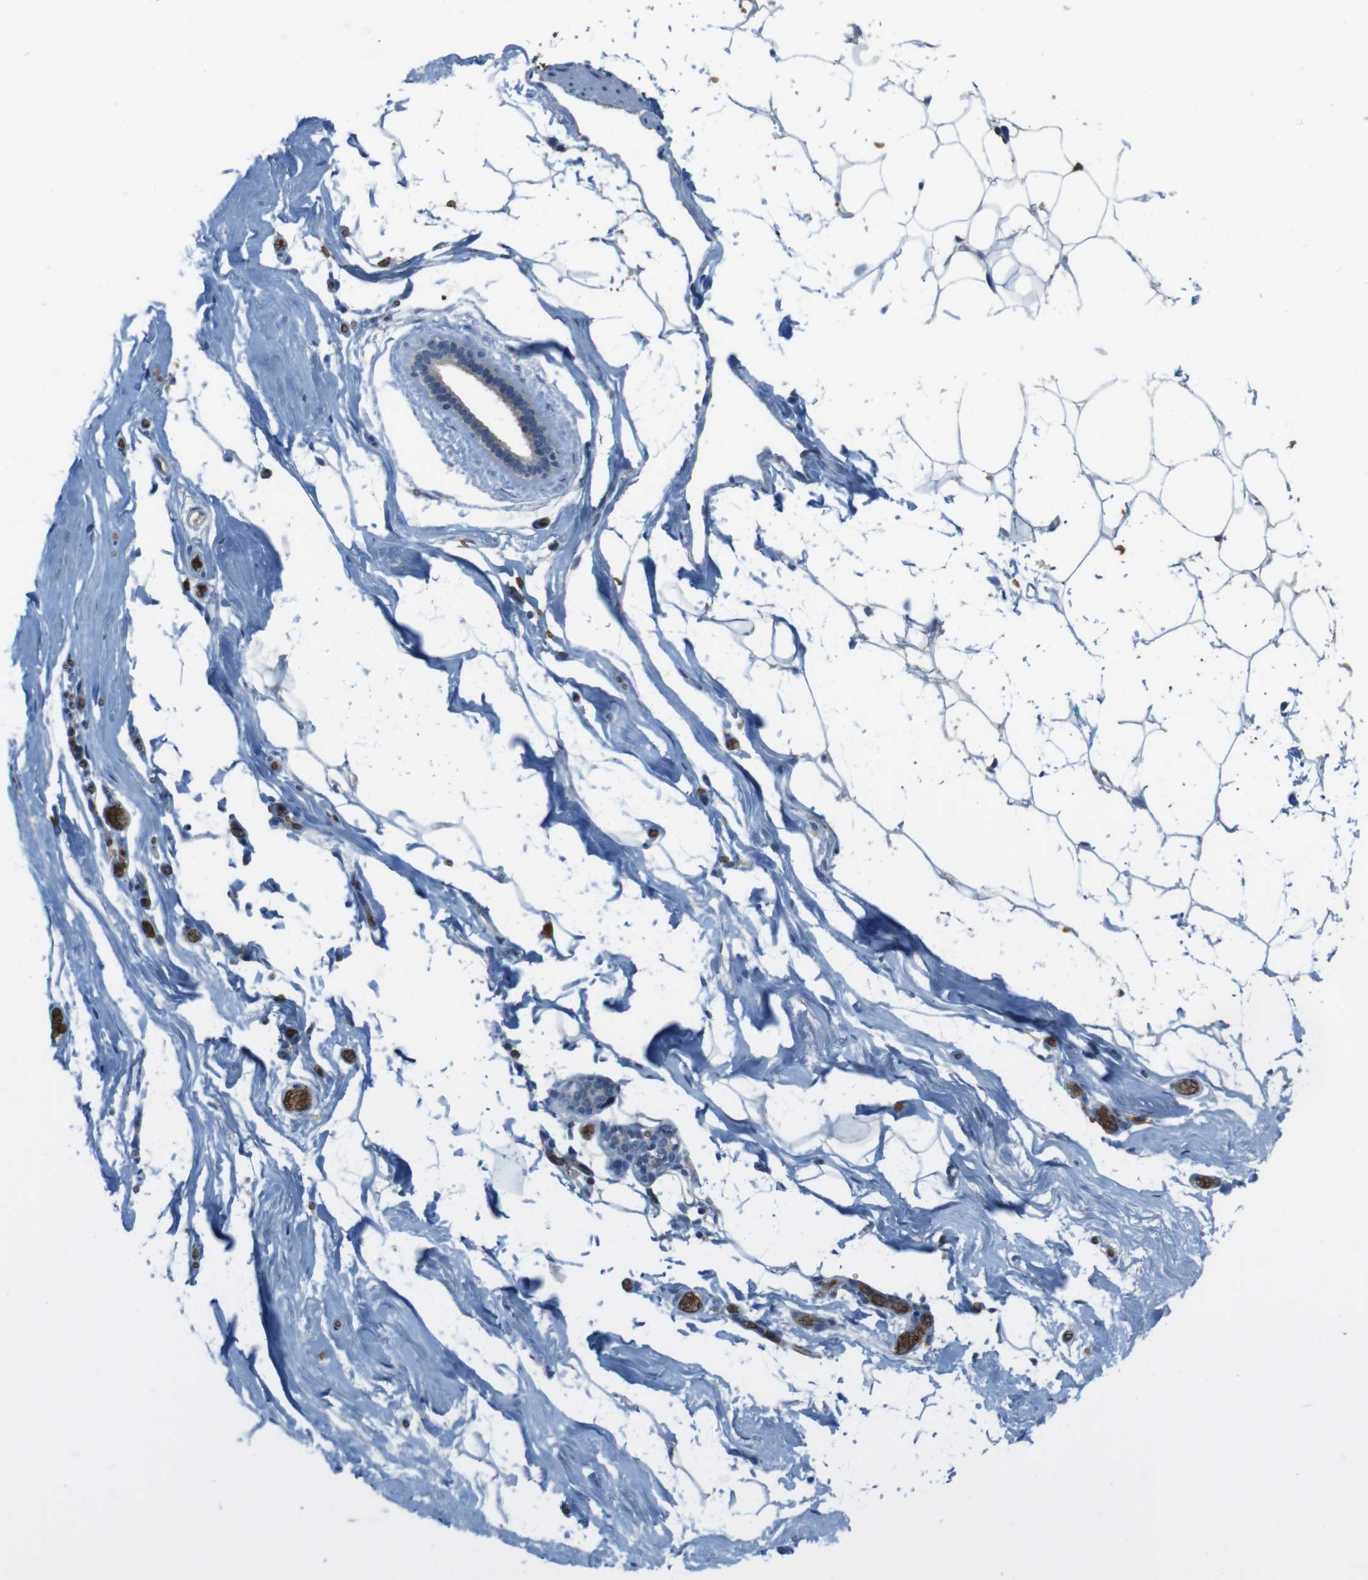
{"staining": {"intensity": "negative", "quantity": "none", "location": "none"}, "tissue": "adipose tissue", "cell_type": "Adipocytes", "image_type": "normal", "snomed": [{"axis": "morphology", "description": "Normal tissue, NOS"}, {"axis": "topography", "description": "Breast"}, {"axis": "topography", "description": "Soft tissue"}], "caption": "IHC of normal adipose tissue exhibits no expression in adipocytes. (Immunohistochemistry, brightfield microscopy, high magnification).", "gene": "GYPA", "patient": {"sex": "female", "age": 75}}